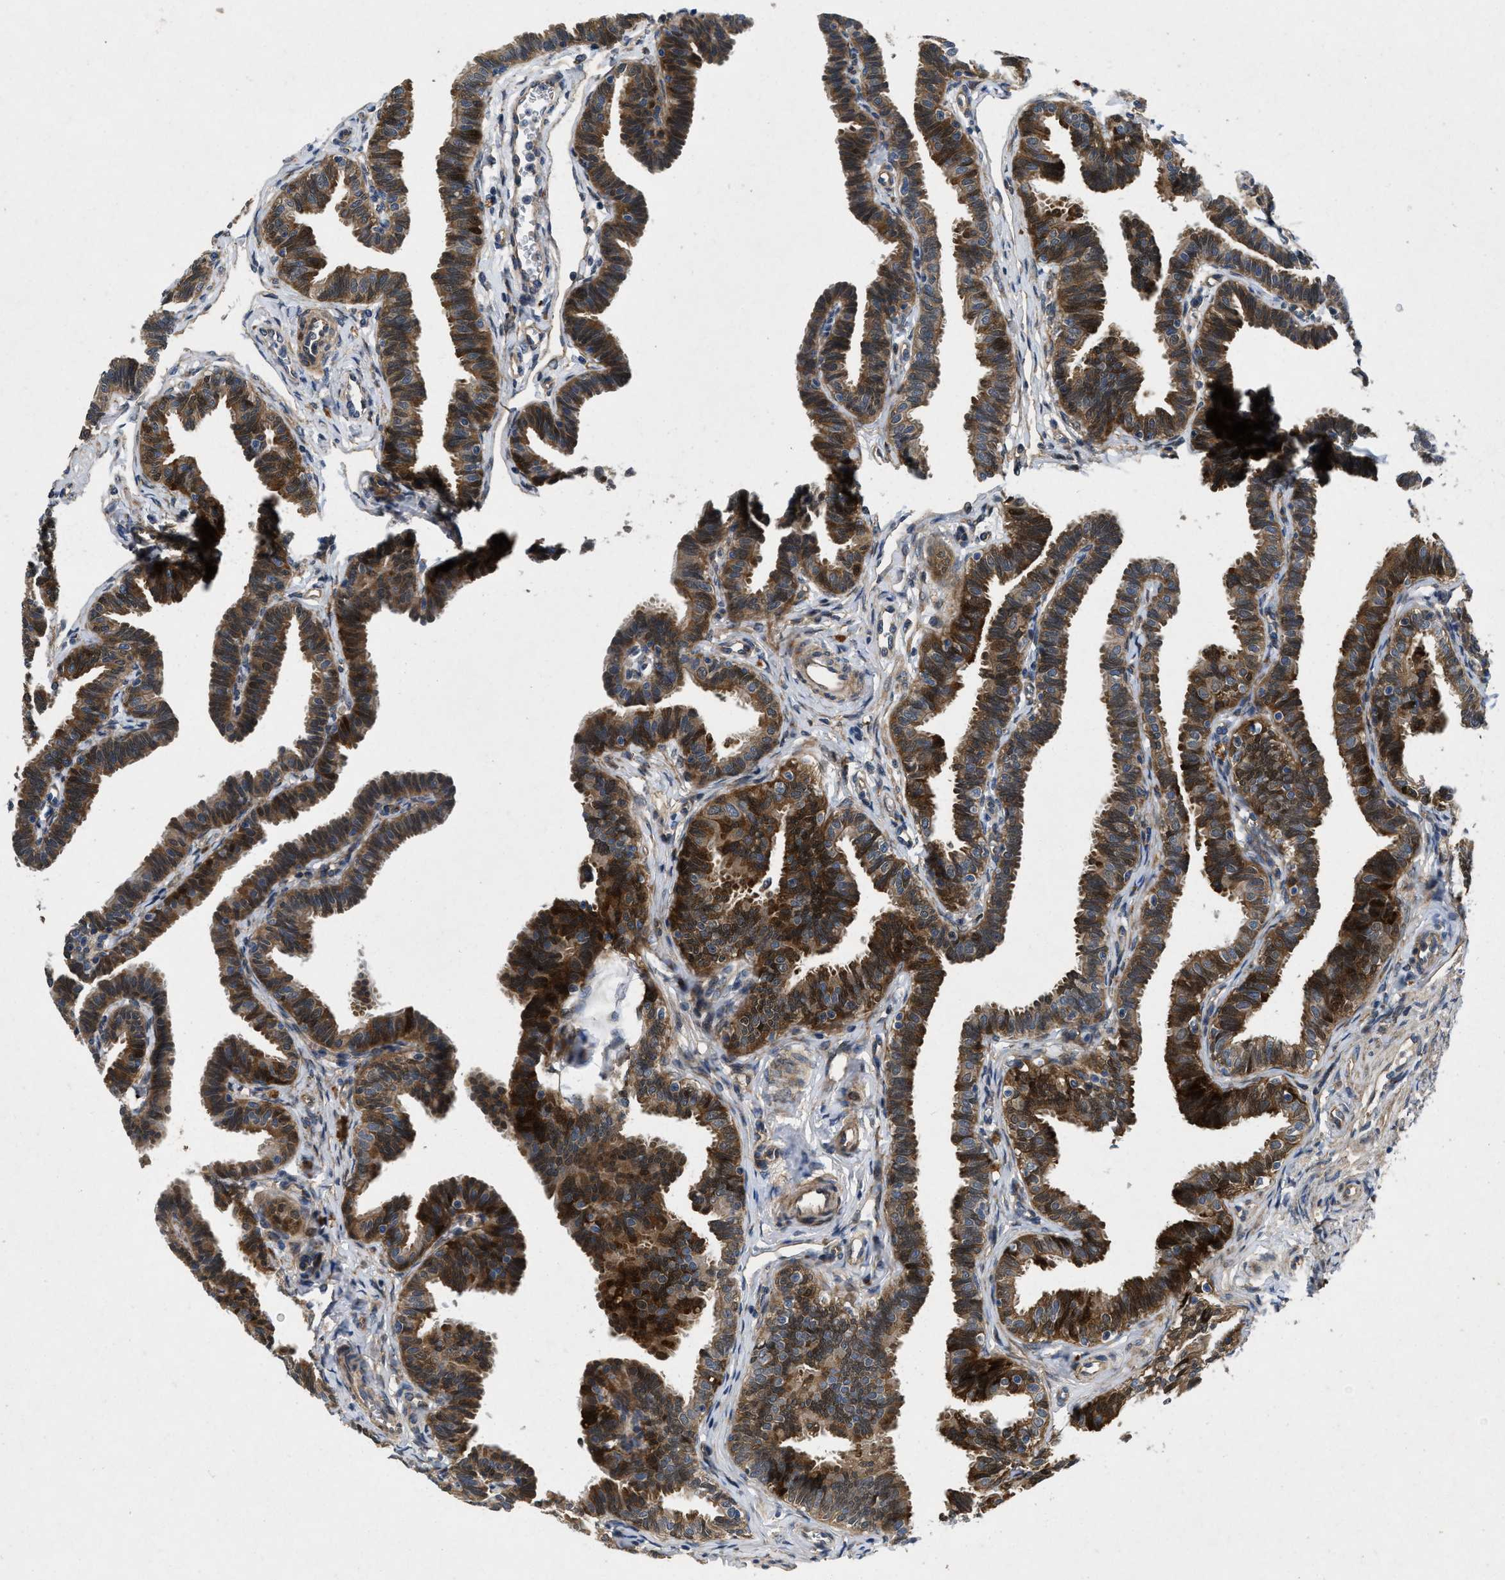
{"staining": {"intensity": "strong", "quantity": "25%-75%", "location": "cytoplasmic/membranous,nuclear"}, "tissue": "fallopian tube", "cell_type": "Glandular cells", "image_type": "normal", "snomed": [{"axis": "morphology", "description": "Normal tissue, NOS"}, {"axis": "topography", "description": "Fallopian tube"}, {"axis": "topography", "description": "Ovary"}], "caption": "Fallopian tube stained with DAB immunohistochemistry (IHC) shows high levels of strong cytoplasmic/membranous,nuclear expression in about 25%-75% of glandular cells.", "gene": "HSPA12B", "patient": {"sex": "female", "age": 23}}